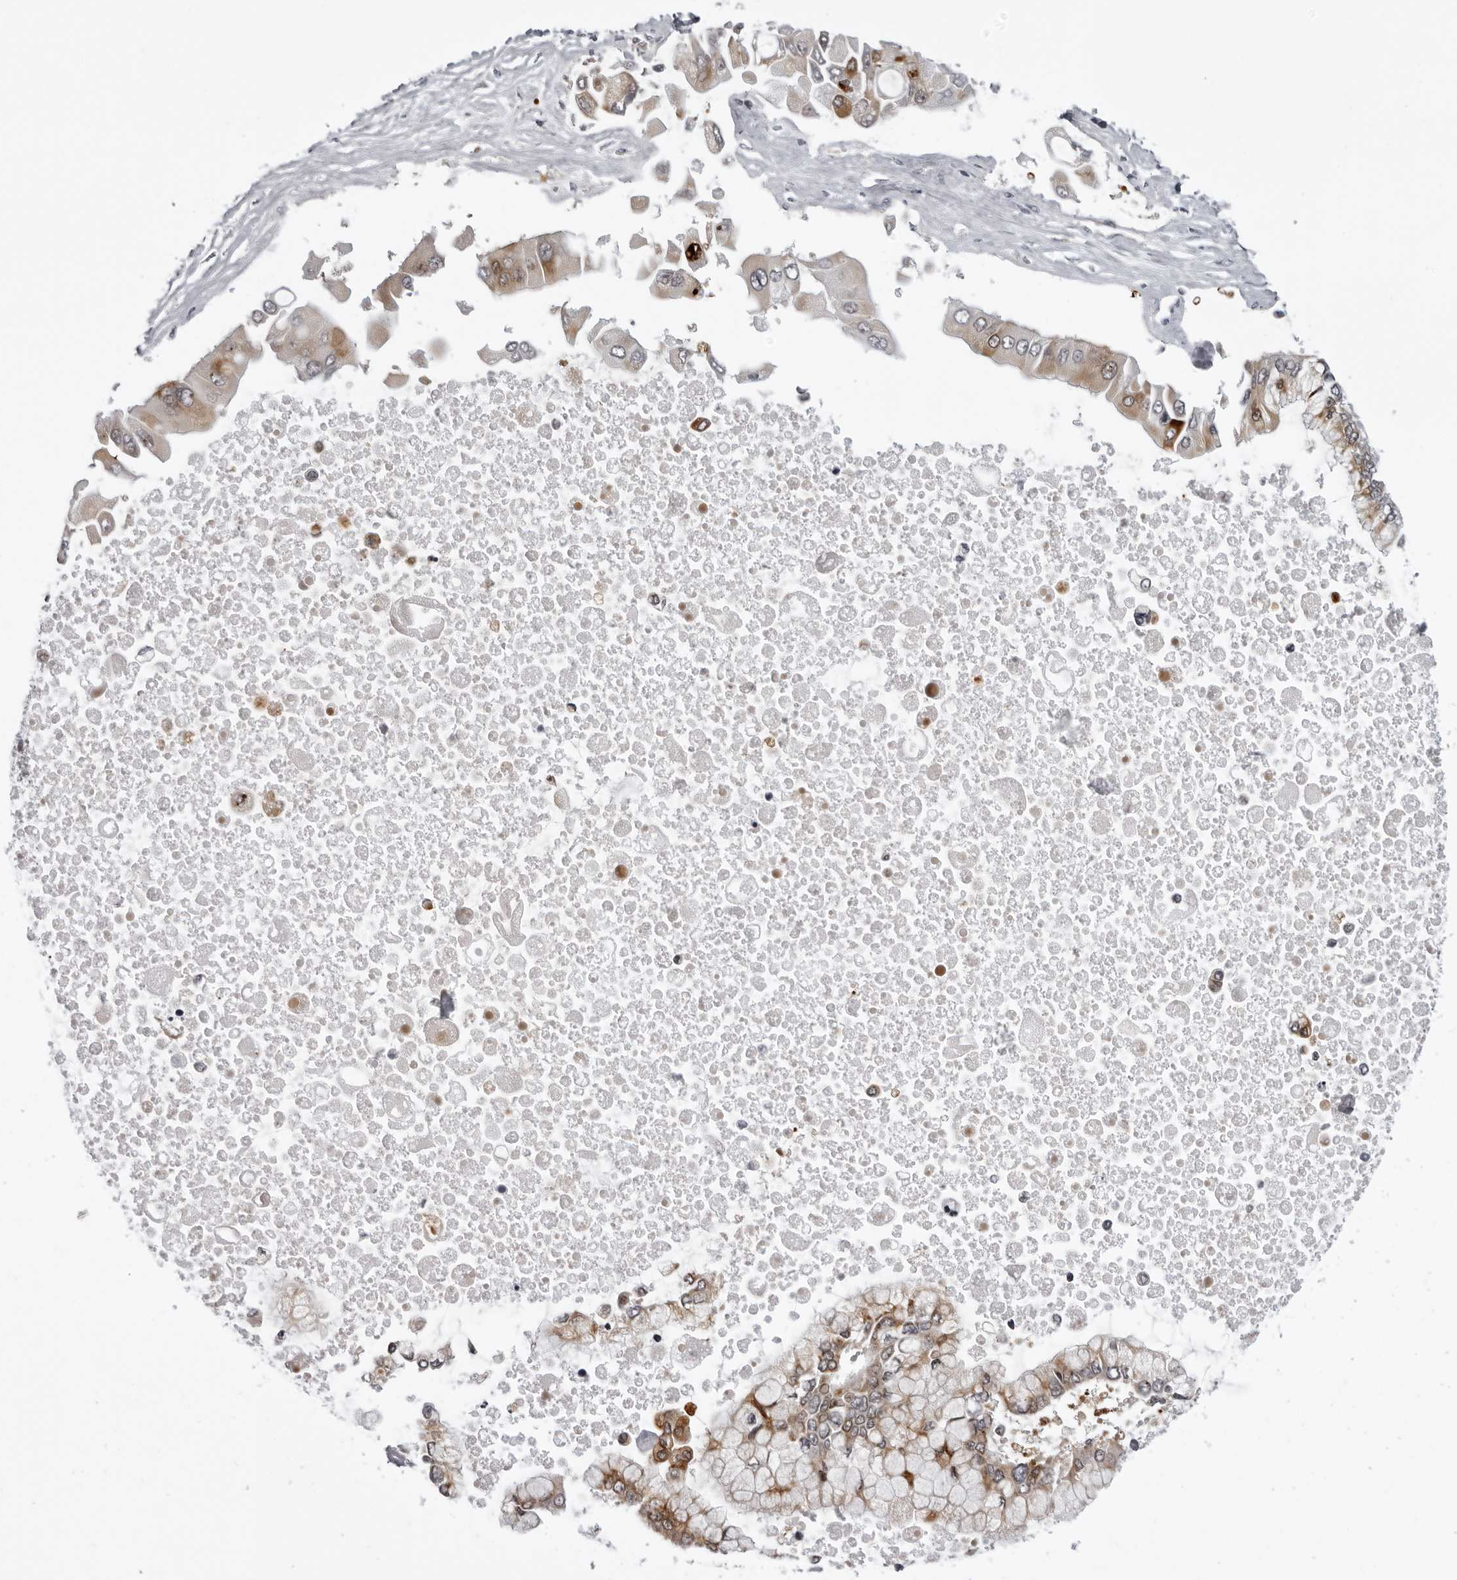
{"staining": {"intensity": "moderate", "quantity": "25%-75%", "location": "cytoplasmic/membranous"}, "tissue": "liver cancer", "cell_type": "Tumor cells", "image_type": "cancer", "snomed": [{"axis": "morphology", "description": "Cholangiocarcinoma"}, {"axis": "topography", "description": "Liver"}], "caption": "A micrograph of liver cancer stained for a protein displays moderate cytoplasmic/membranous brown staining in tumor cells.", "gene": "GCSAML", "patient": {"sex": "male", "age": 50}}